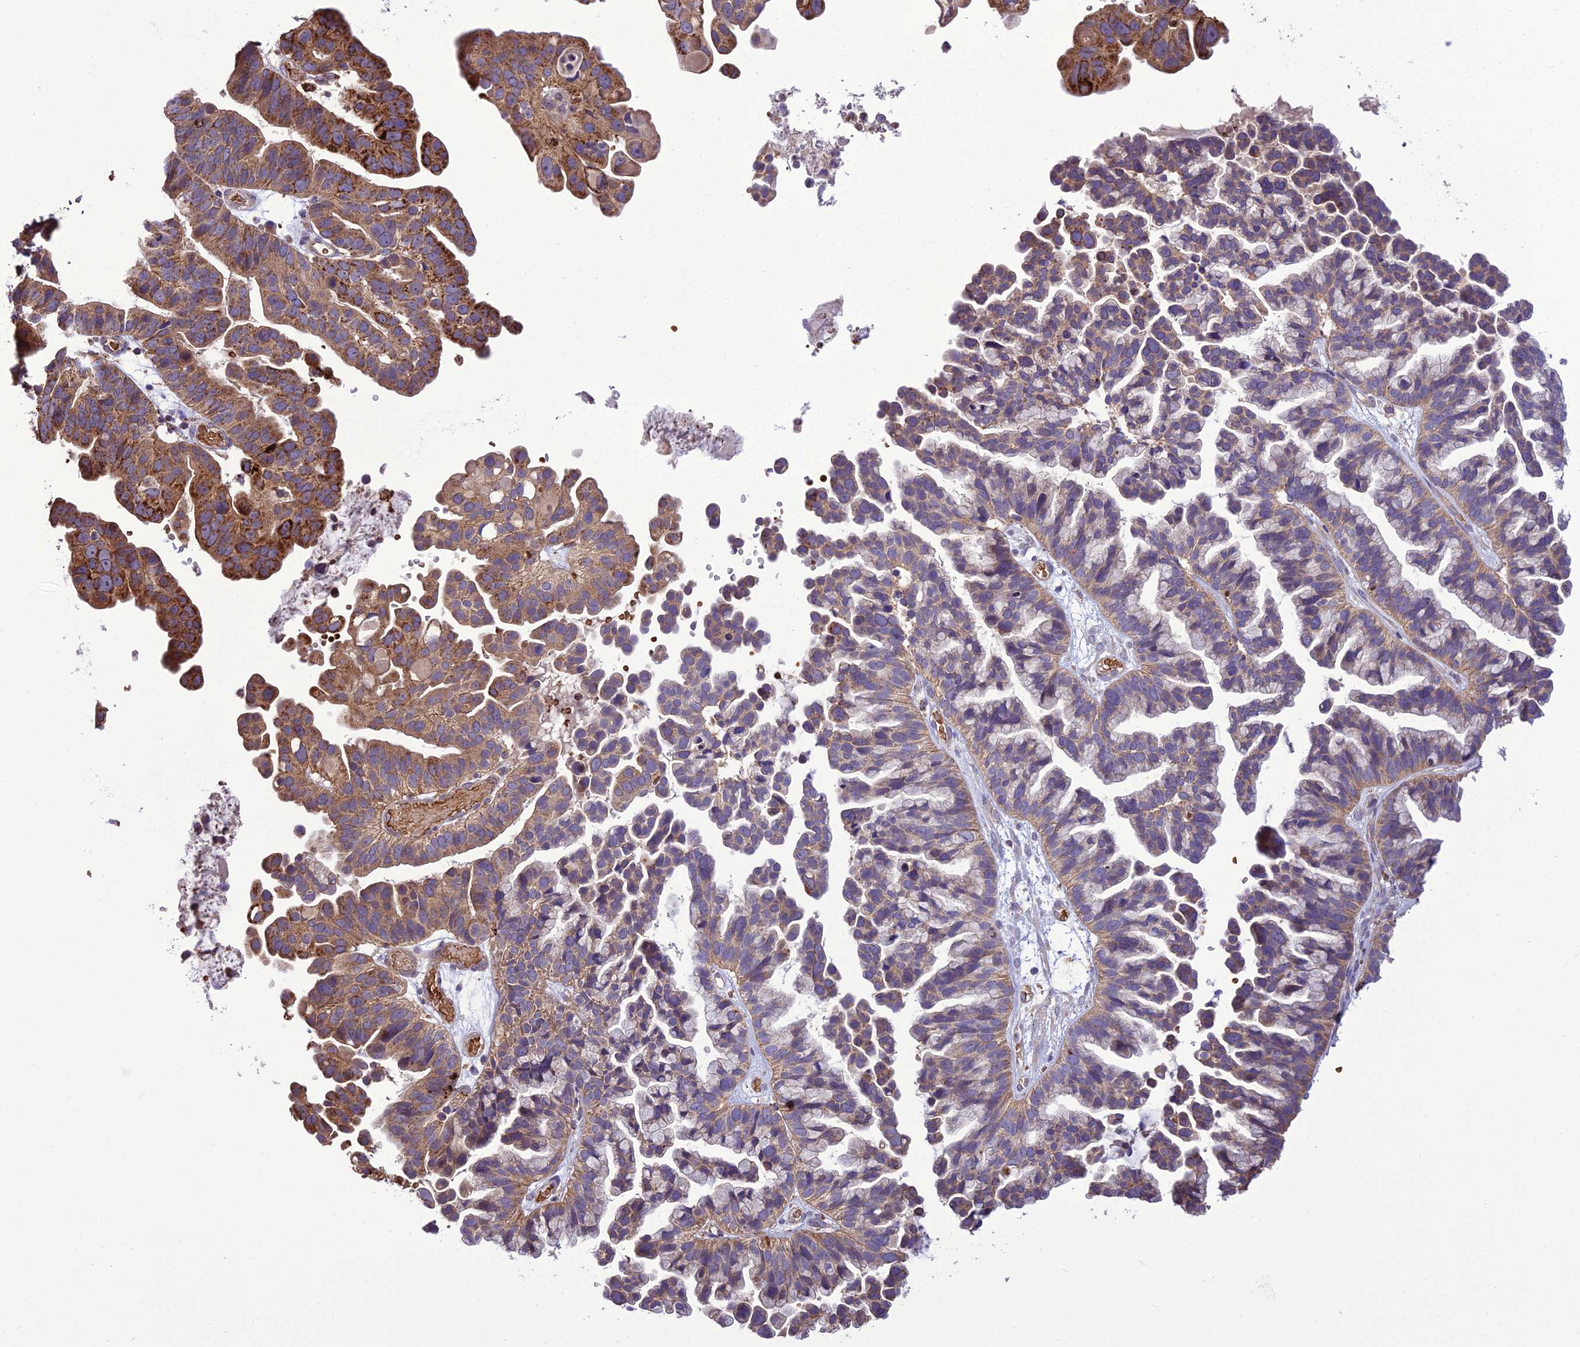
{"staining": {"intensity": "moderate", "quantity": ">75%", "location": "cytoplasmic/membranous"}, "tissue": "ovarian cancer", "cell_type": "Tumor cells", "image_type": "cancer", "snomed": [{"axis": "morphology", "description": "Cystadenocarcinoma, serous, NOS"}, {"axis": "topography", "description": "Ovary"}], "caption": "Protein expression by IHC demonstrates moderate cytoplasmic/membranous staining in approximately >75% of tumor cells in ovarian serous cystadenocarcinoma.", "gene": "TBC1D24", "patient": {"sex": "female", "age": 56}}